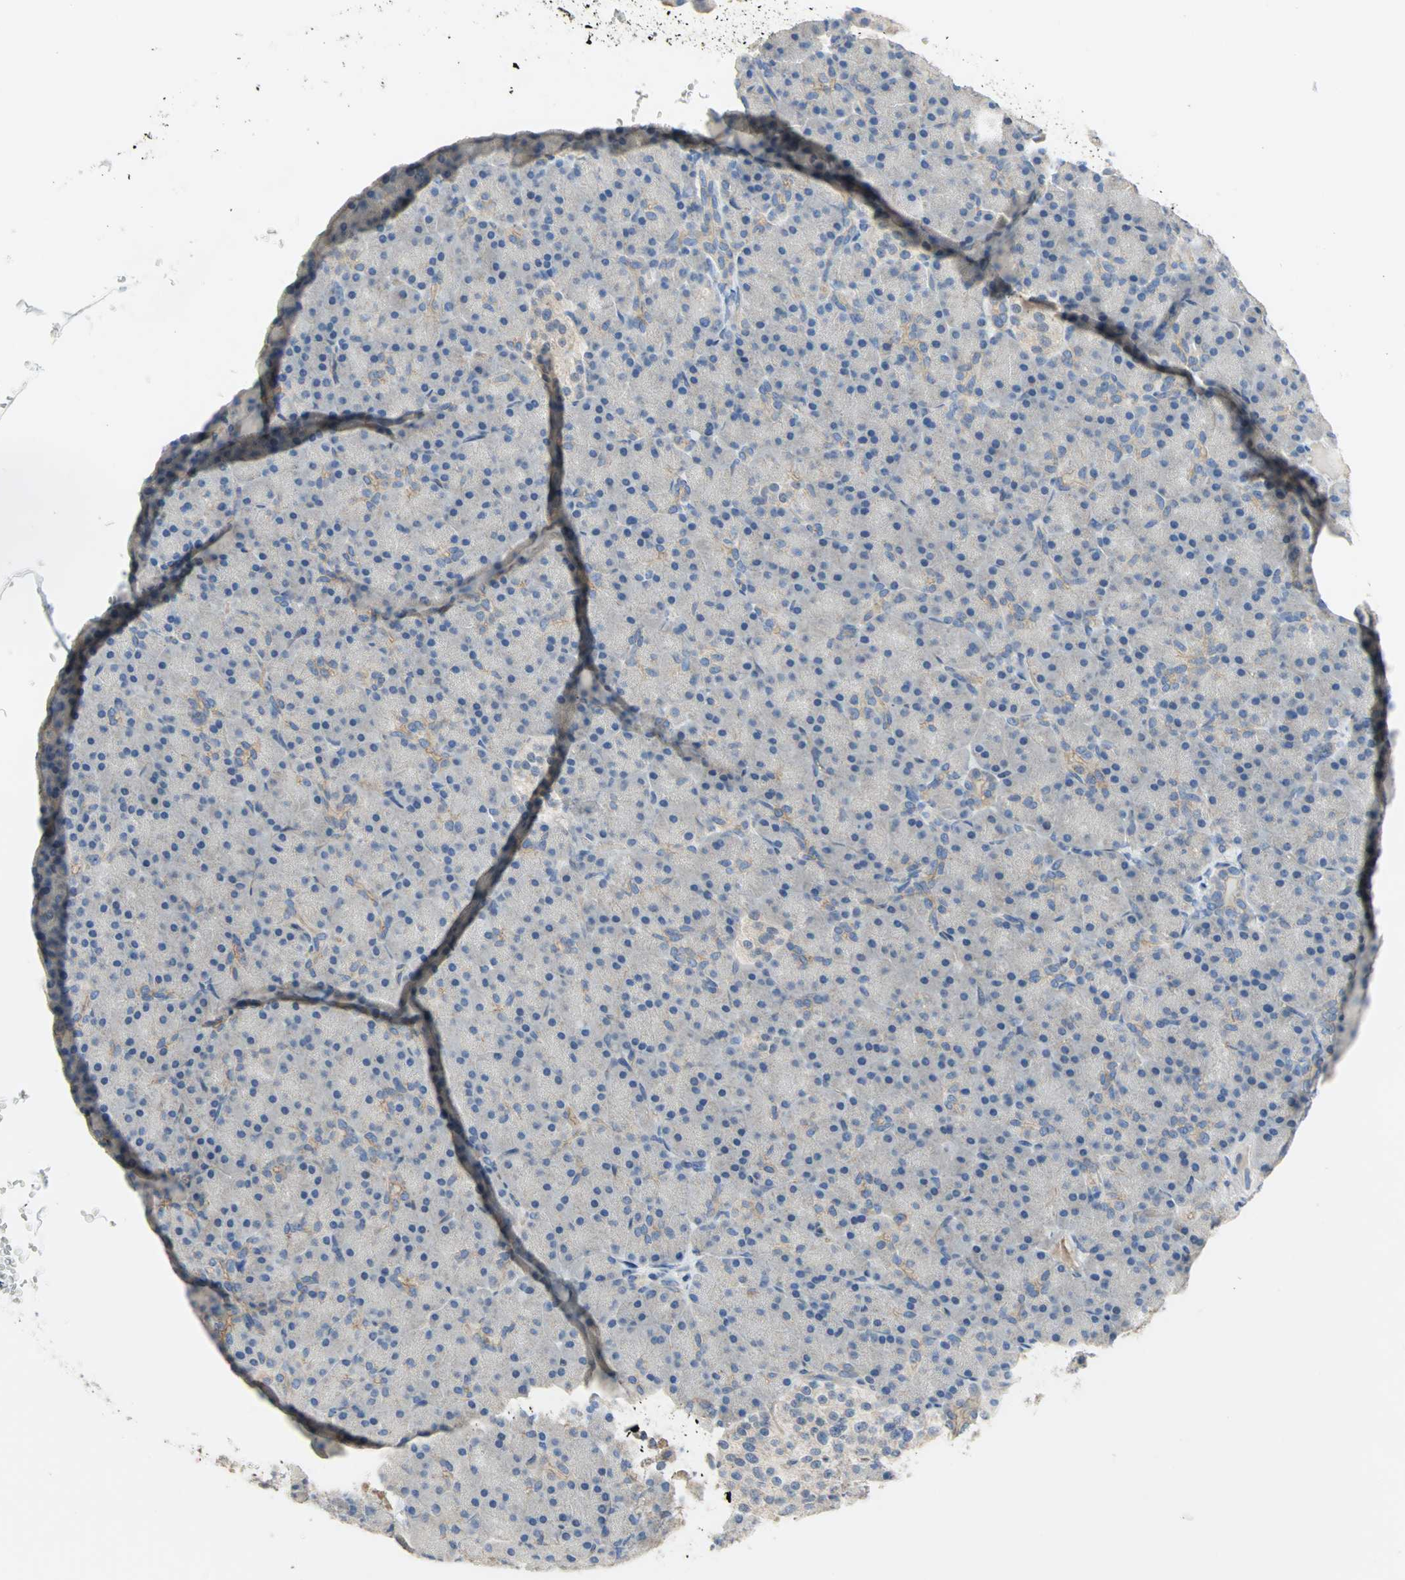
{"staining": {"intensity": "negative", "quantity": "none", "location": "none"}, "tissue": "pancreas", "cell_type": "Exocrine glandular cells", "image_type": "normal", "snomed": [{"axis": "morphology", "description": "Normal tissue, NOS"}, {"axis": "topography", "description": "Pancreas"}], "caption": "Exocrine glandular cells are negative for brown protein staining in normal pancreas. The staining was performed using DAB to visualize the protein expression in brown, while the nuclei were stained in blue with hematoxylin (Magnification: 20x).", "gene": "HTR1F", "patient": {"sex": "female", "age": 43}}